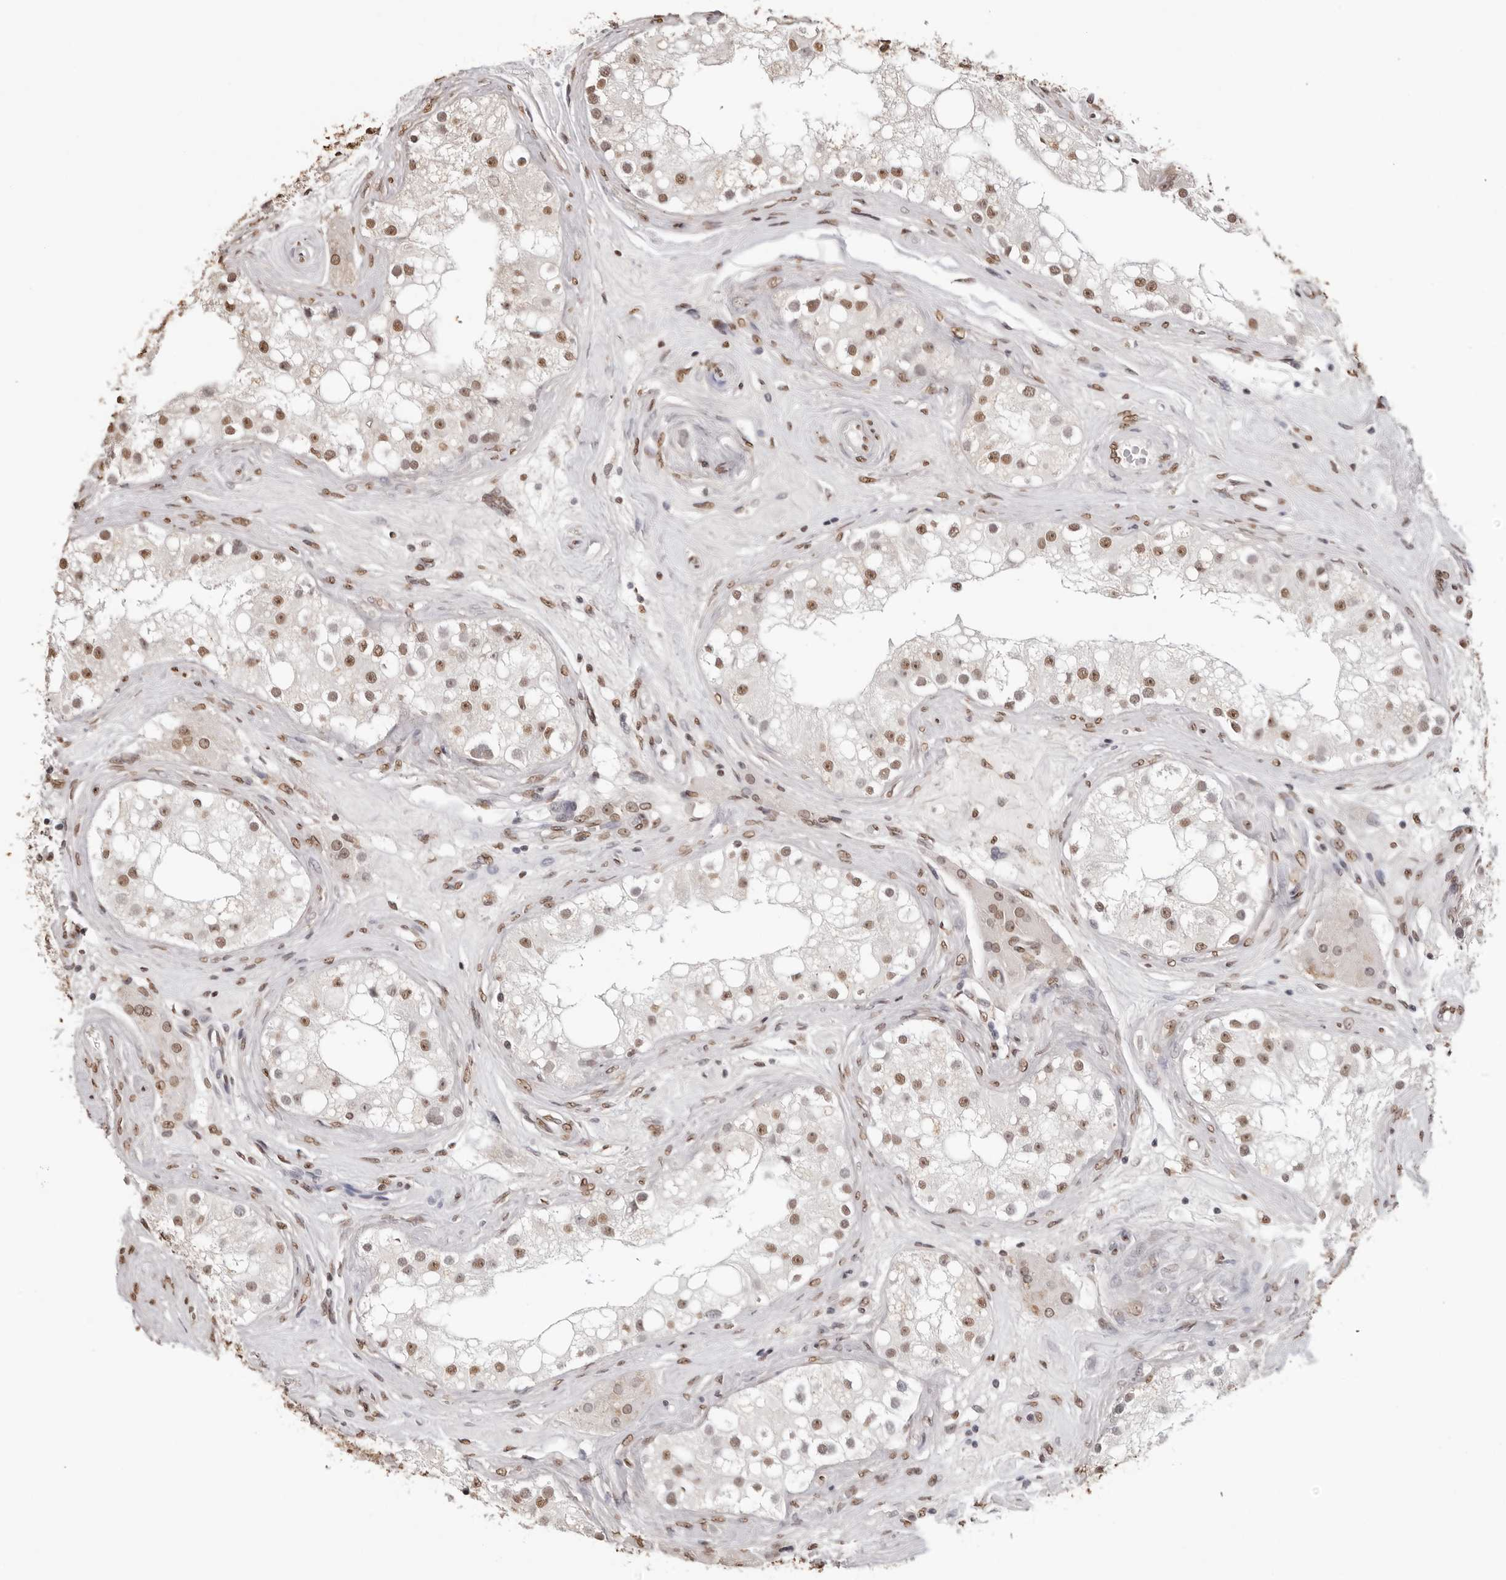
{"staining": {"intensity": "moderate", "quantity": ">75%", "location": "nuclear"}, "tissue": "testis", "cell_type": "Cells in seminiferous ducts", "image_type": "normal", "snomed": [{"axis": "morphology", "description": "Normal tissue, NOS"}, {"axis": "topography", "description": "Testis"}], "caption": "Immunohistochemical staining of normal testis displays >75% levels of moderate nuclear protein staining in approximately >75% of cells in seminiferous ducts.", "gene": "OLIG3", "patient": {"sex": "male", "age": 84}}